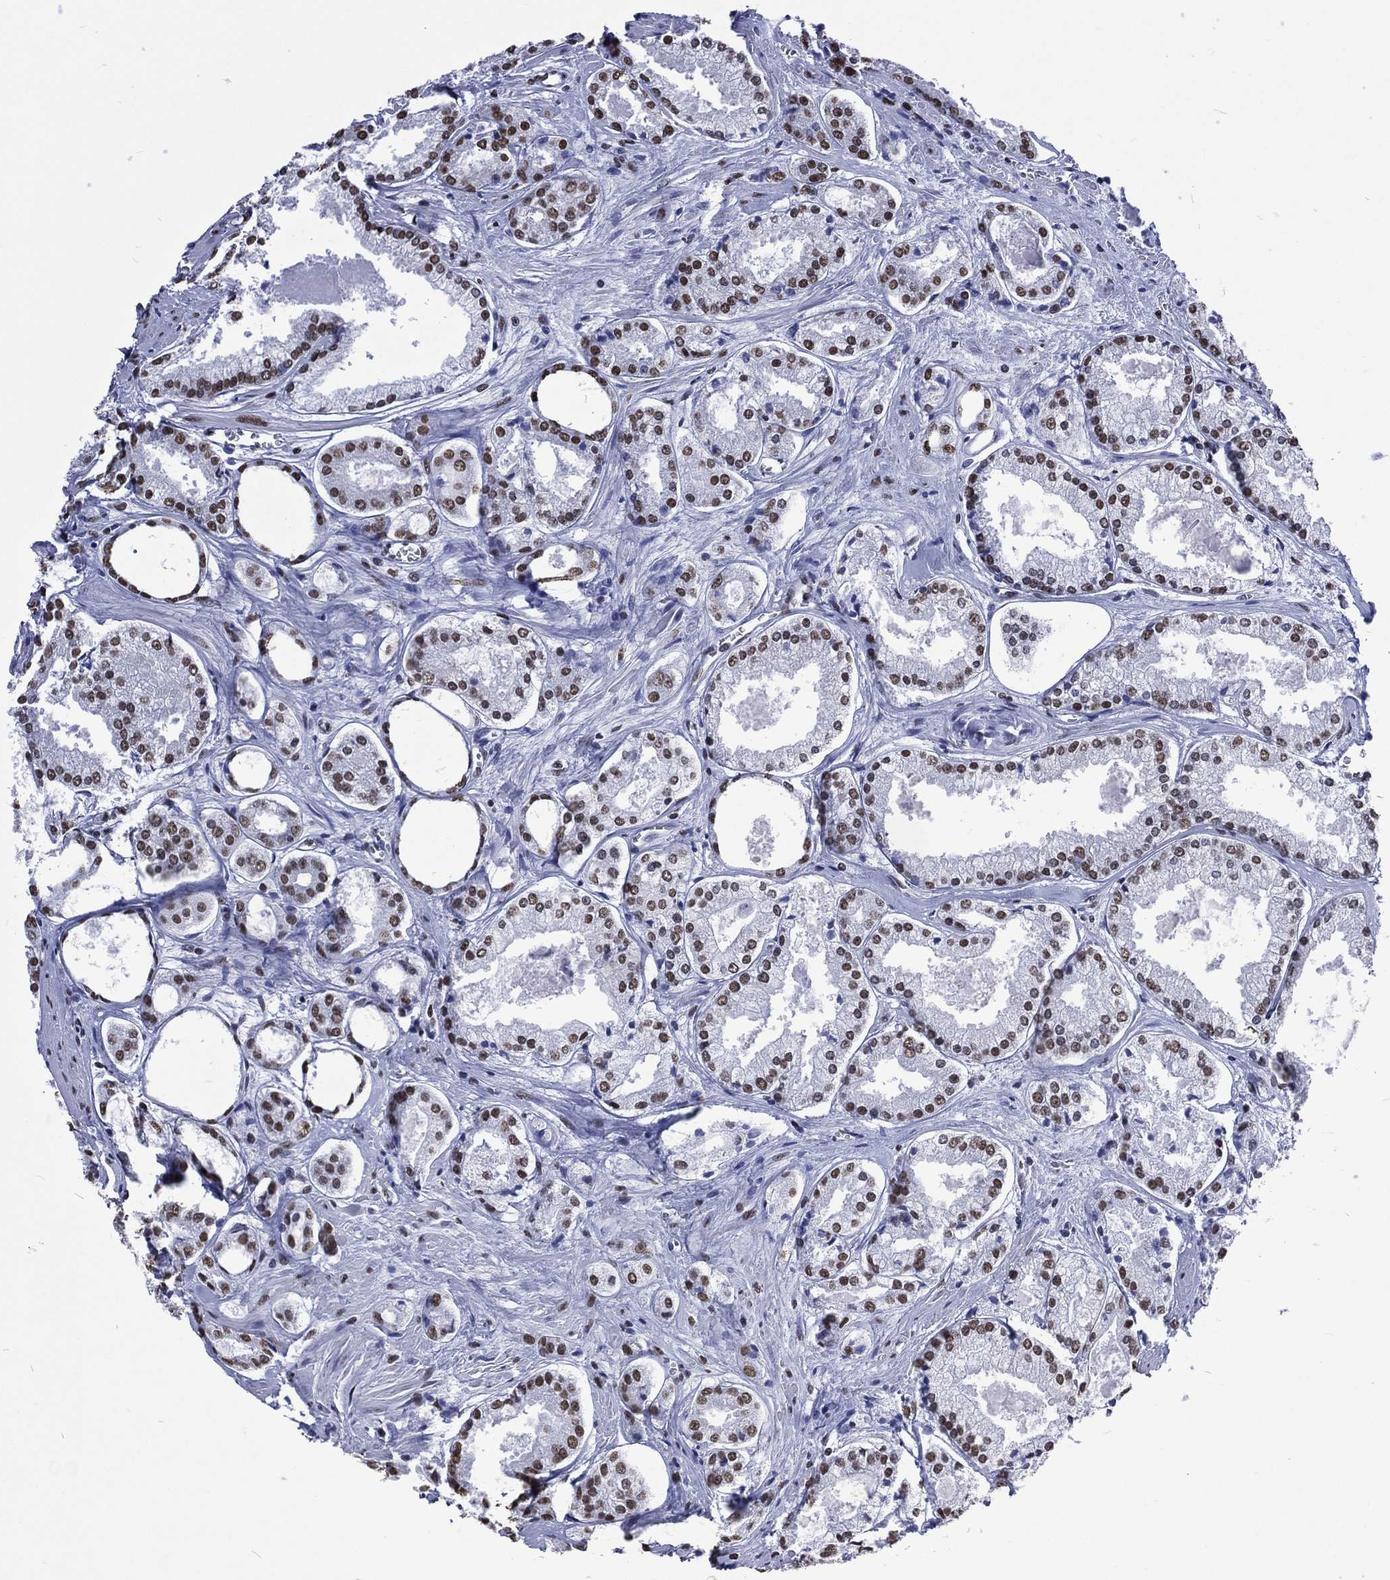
{"staining": {"intensity": "strong", "quantity": "25%-75%", "location": "nuclear"}, "tissue": "prostate cancer", "cell_type": "Tumor cells", "image_type": "cancer", "snomed": [{"axis": "morphology", "description": "Adenocarcinoma, NOS"}, {"axis": "topography", "description": "Prostate"}], "caption": "Human prostate cancer (adenocarcinoma) stained with a brown dye exhibits strong nuclear positive positivity in approximately 25%-75% of tumor cells.", "gene": "RETREG2", "patient": {"sex": "male", "age": 72}}